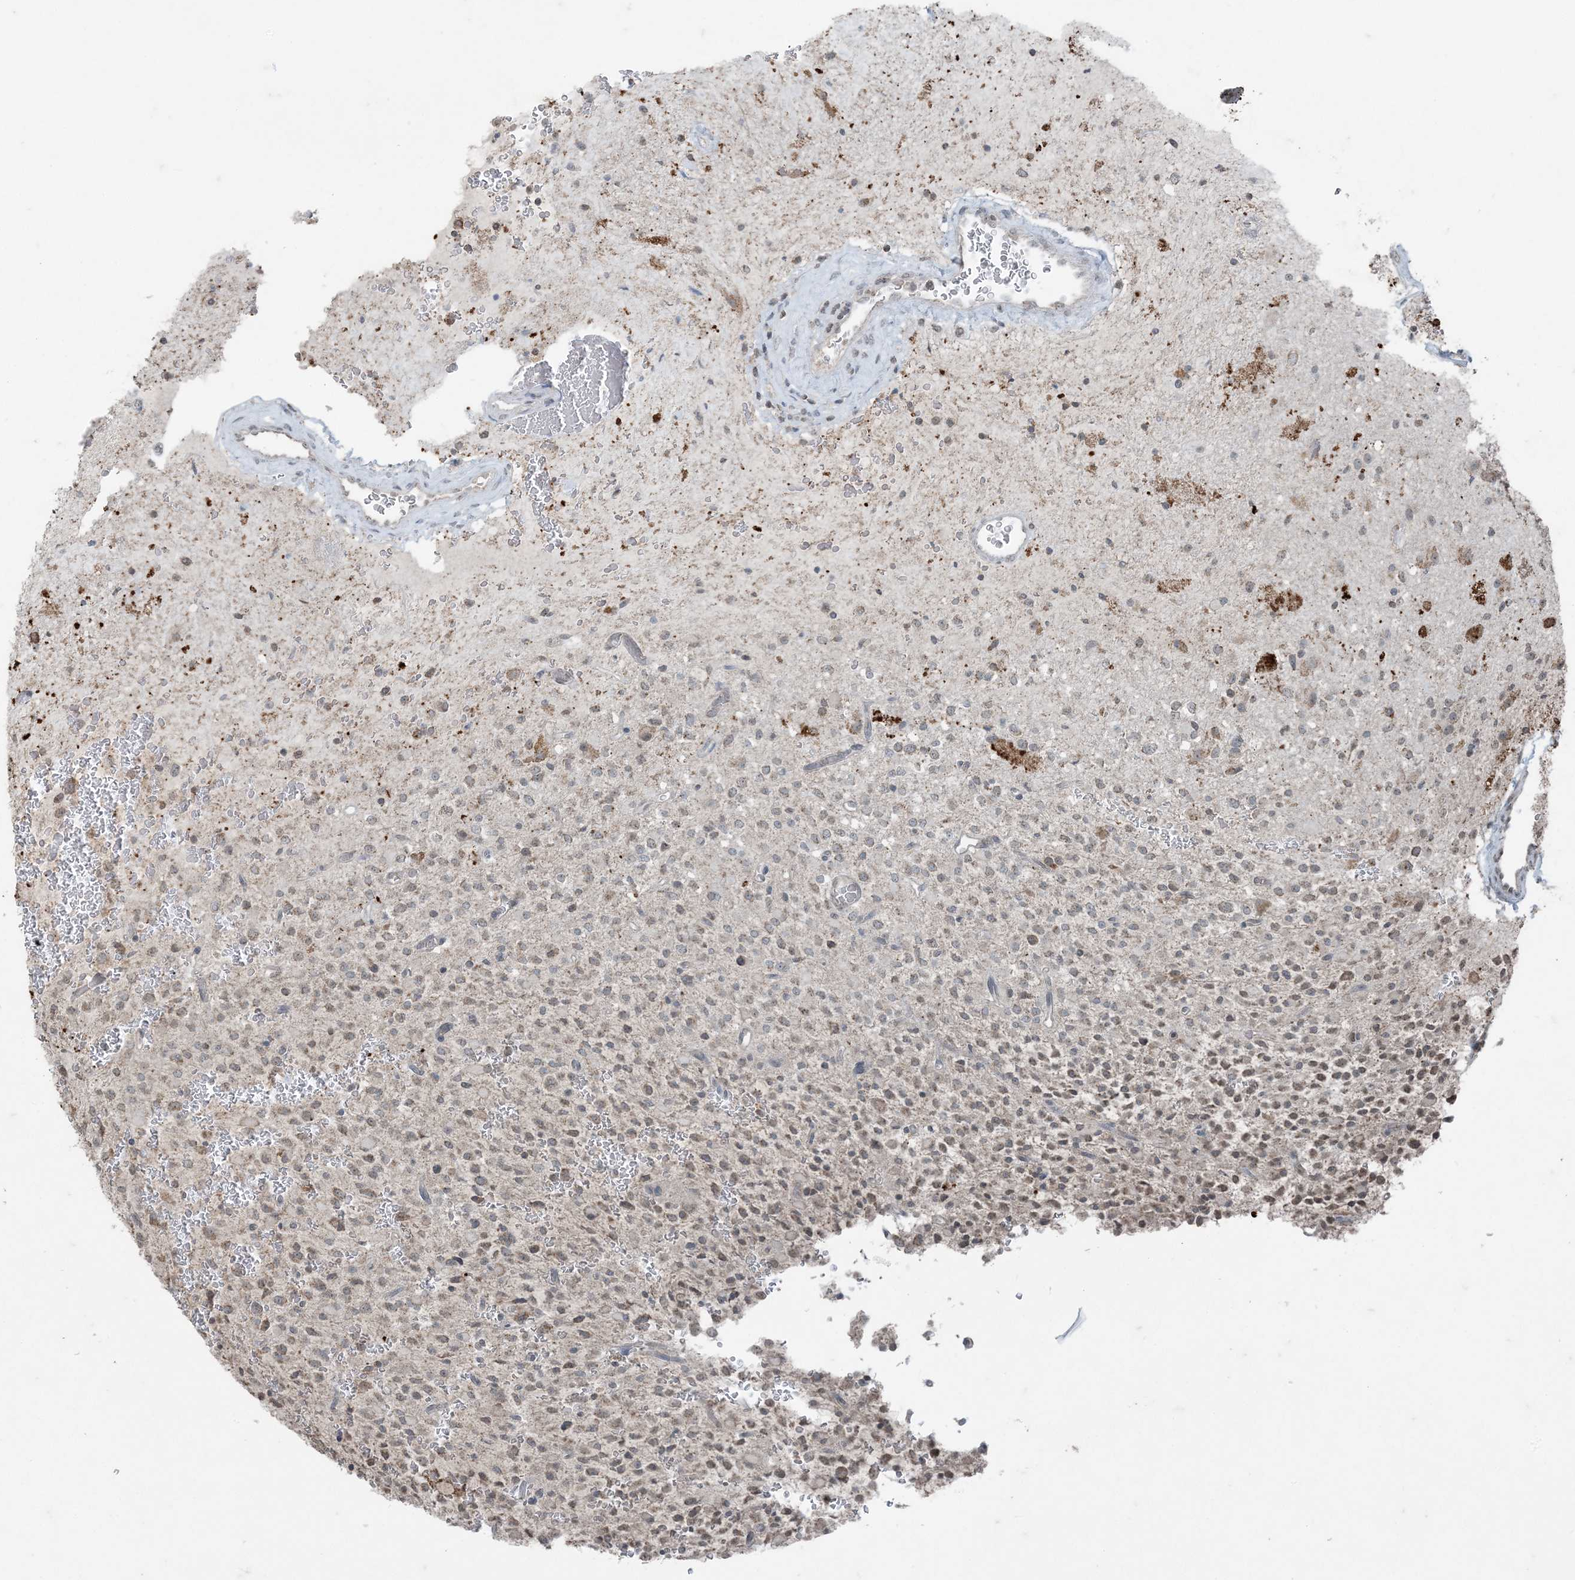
{"staining": {"intensity": "weak", "quantity": "<25%", "location": "cytoplasmic/membranous"}, "tissue": "glioma", "cell_type": "Tumor cells", "image_type": "cancer", "snomed": [{"axis": "morphology", "description": "Glioma, malignant, High grade"}, {"axis": "topography", "description": "Brain"}], "caption": "Tumor cells are negative for protein expression in human glioma.", "gene": "GNL1", "patient": {"sex": "male", "age": 34}}